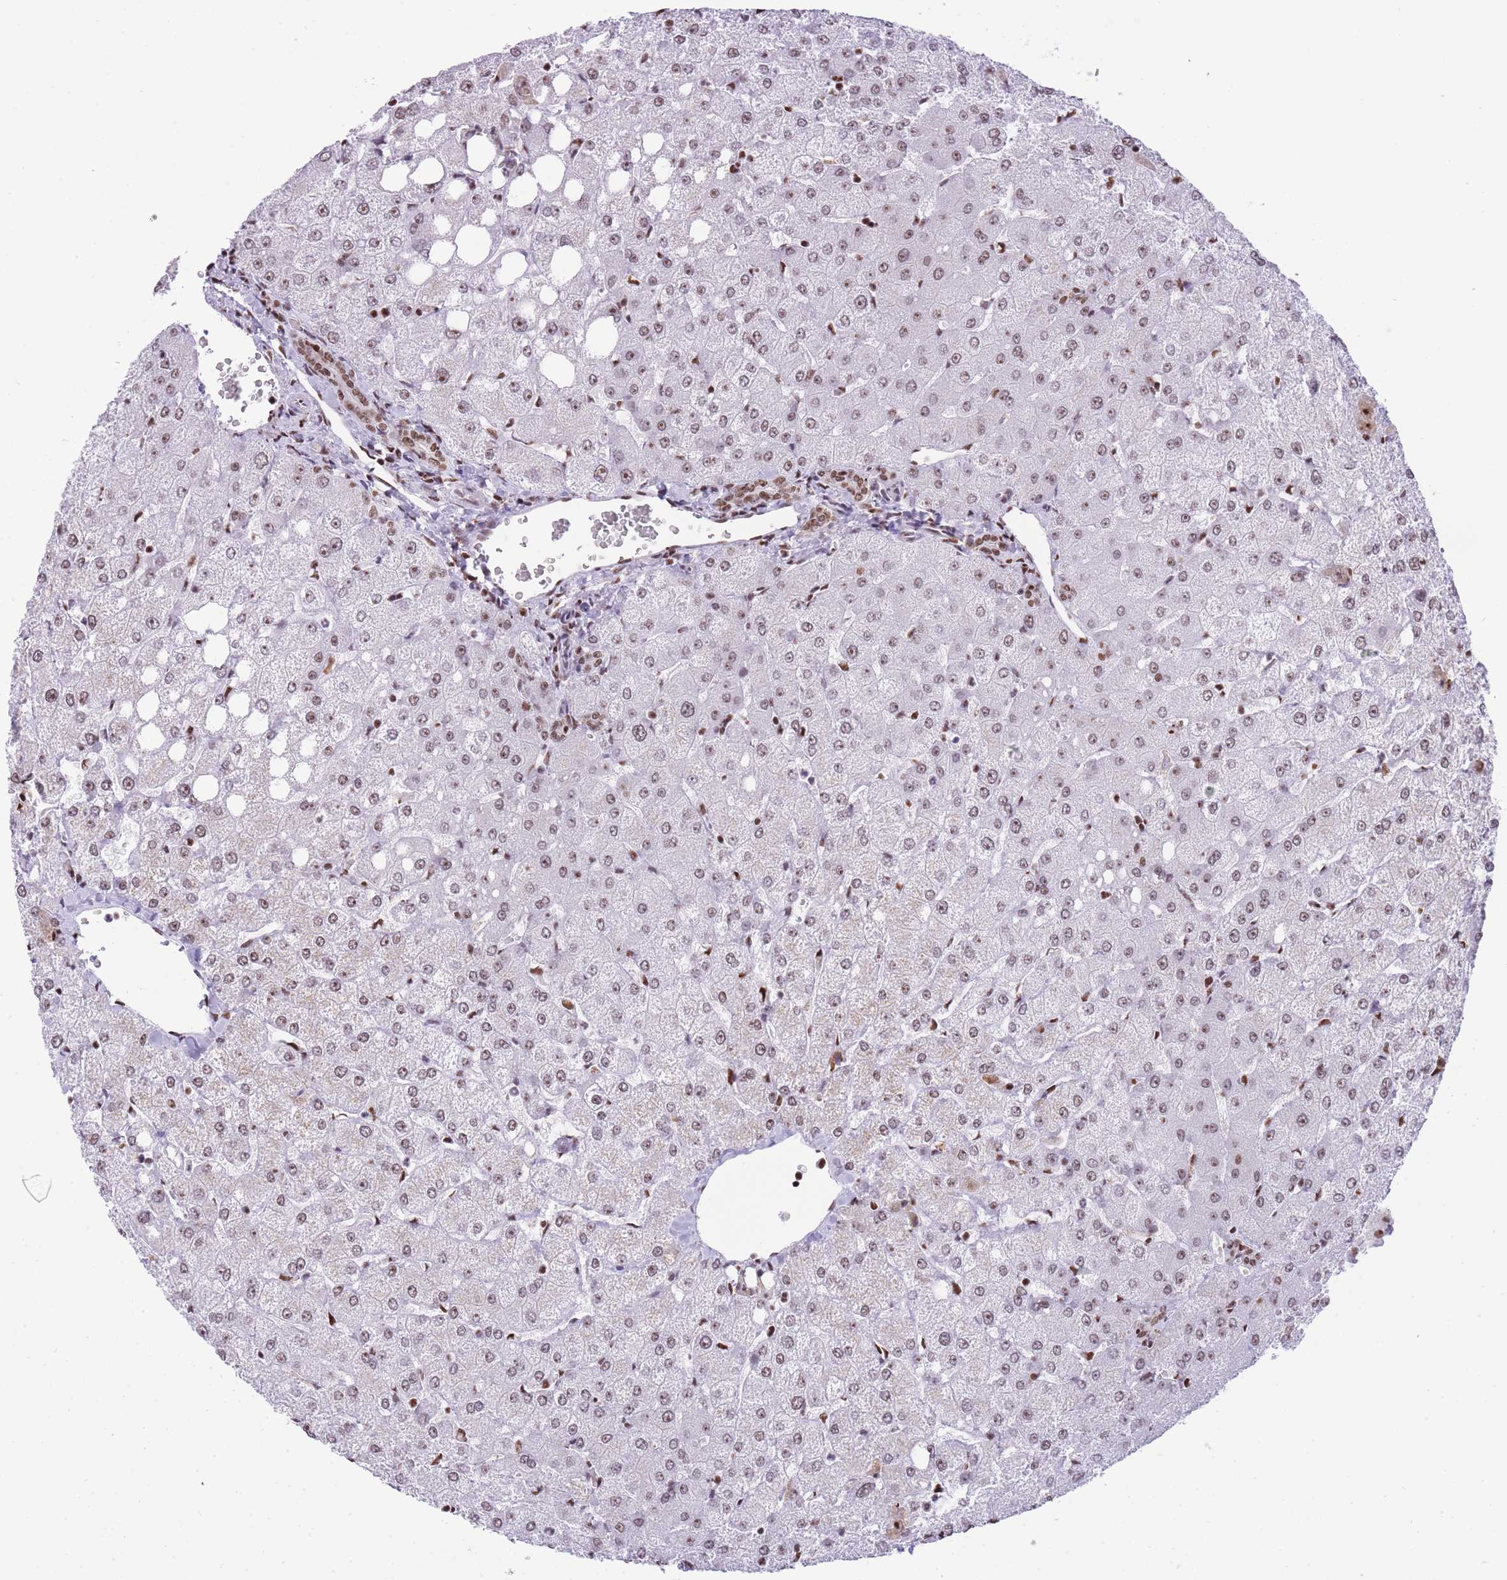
{"staining": {"intensity": "moderate", "quantity": ">75%", "location": "nuclear"}, "tissue": "liver", "cell_type": "Cholangiocytes", "image_type": "normal", "snomed": [{"axis": "morphology", "description": "Normal tissue, NOS"}, {"axis": "topography", "description": "Liver"}], "caption": "Immunohistochemical staining of unremarkable human liver shows medium levels of moderate nuclear positivity in approximately >75% of cholangiocytes.", "gene": "EVC2", "patient": {"sex": "female", "age": 54}}